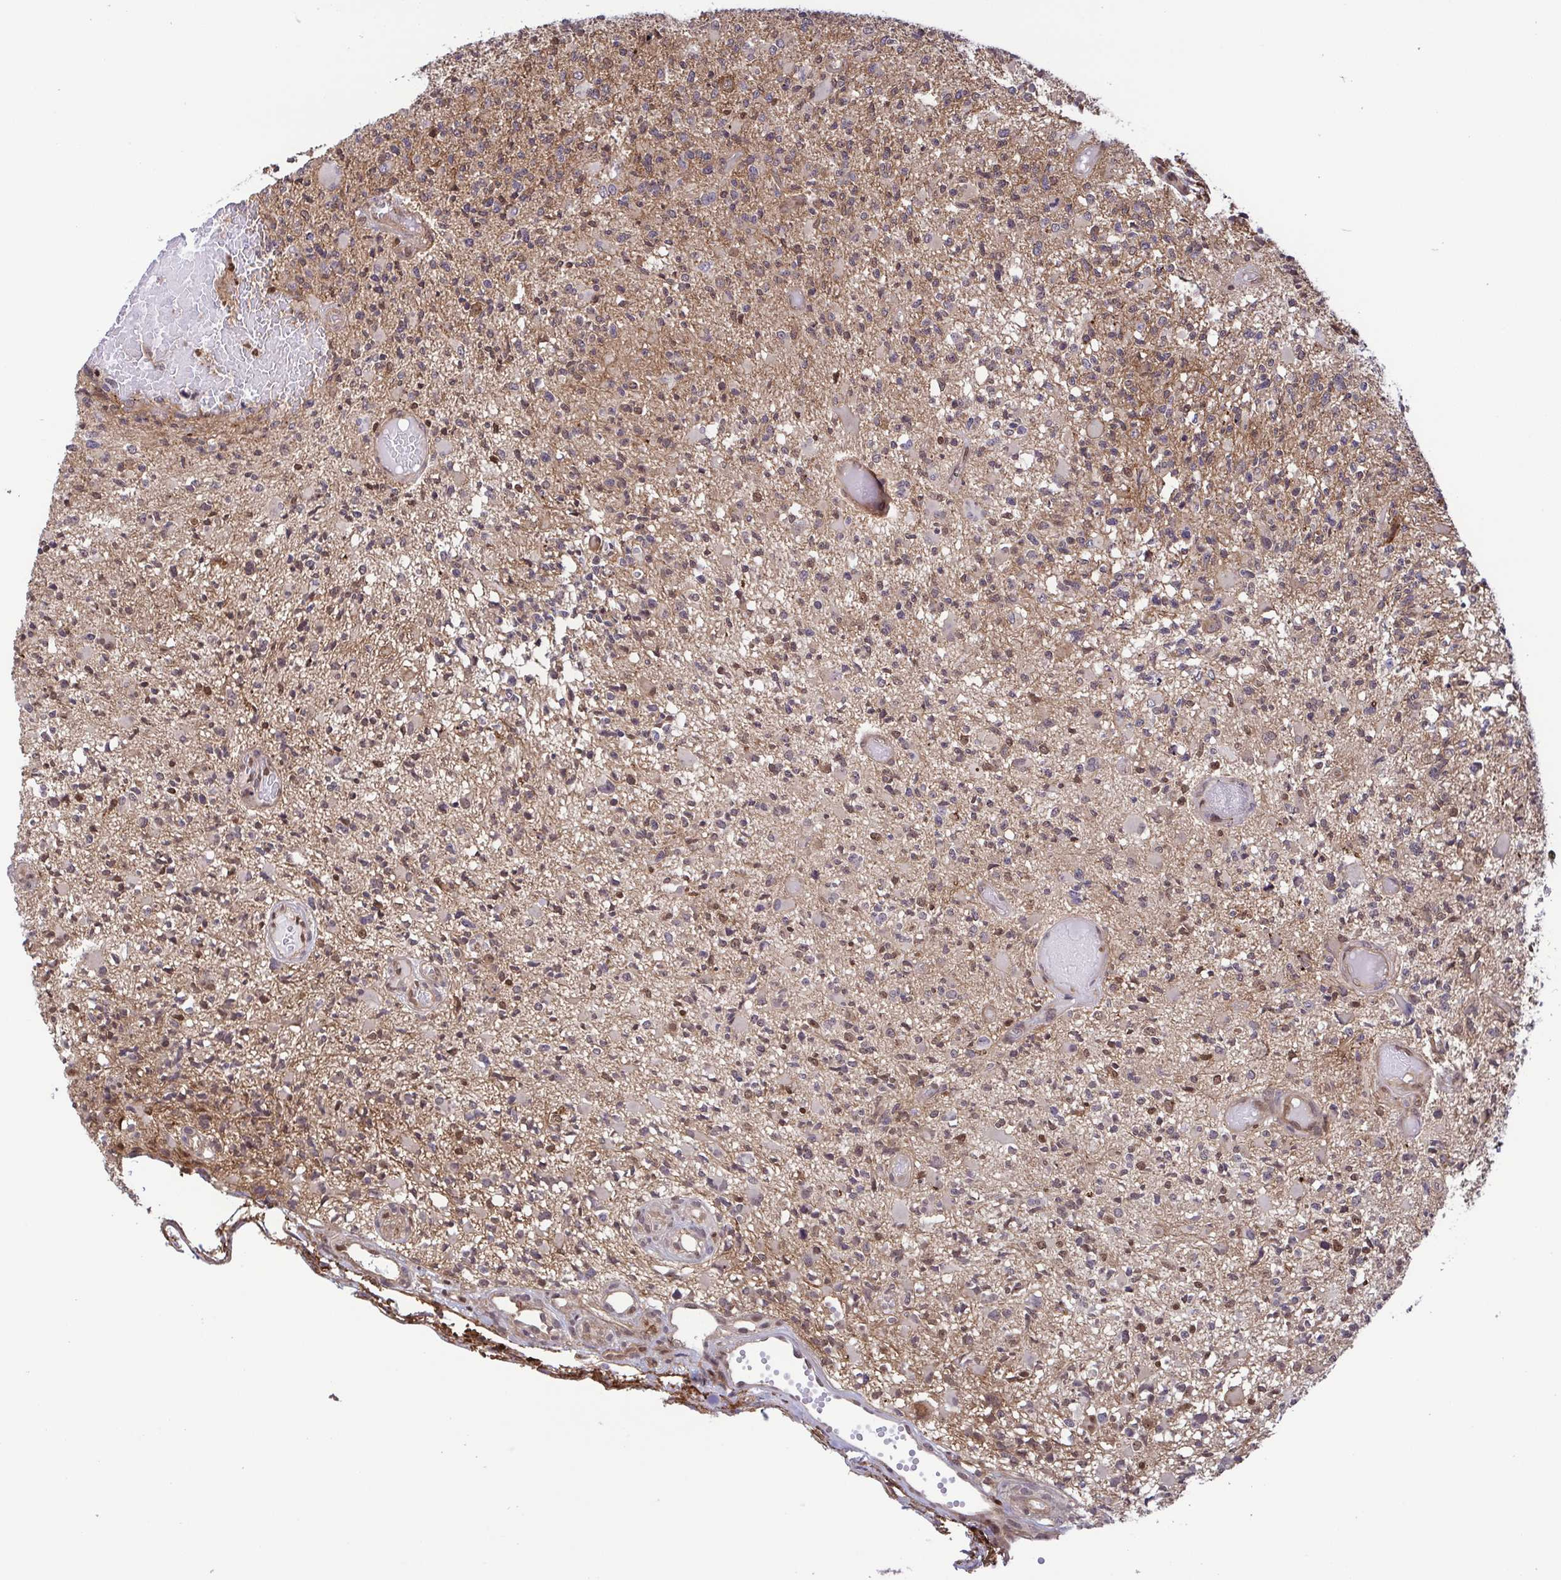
{"staining": {"intensity": "moderate", "quantity": "<25%", "location": "nuclear"}, "tissue": "glioma", "cell_type": "Tumor cells", "image_type": "cancer", "snomed": [{"axis": "morphology", "description": "Glioma, malignant, High grade"}, {"axis": "topography", "description": "Brain"}], "caption": "Immunohistochemical staining of human glioma displays low levels of moderate nuclear protein positivity in about <25% of tumor cells.", "gene": "CHMP1B", "patient": {"sex": "female", "age": 63}}